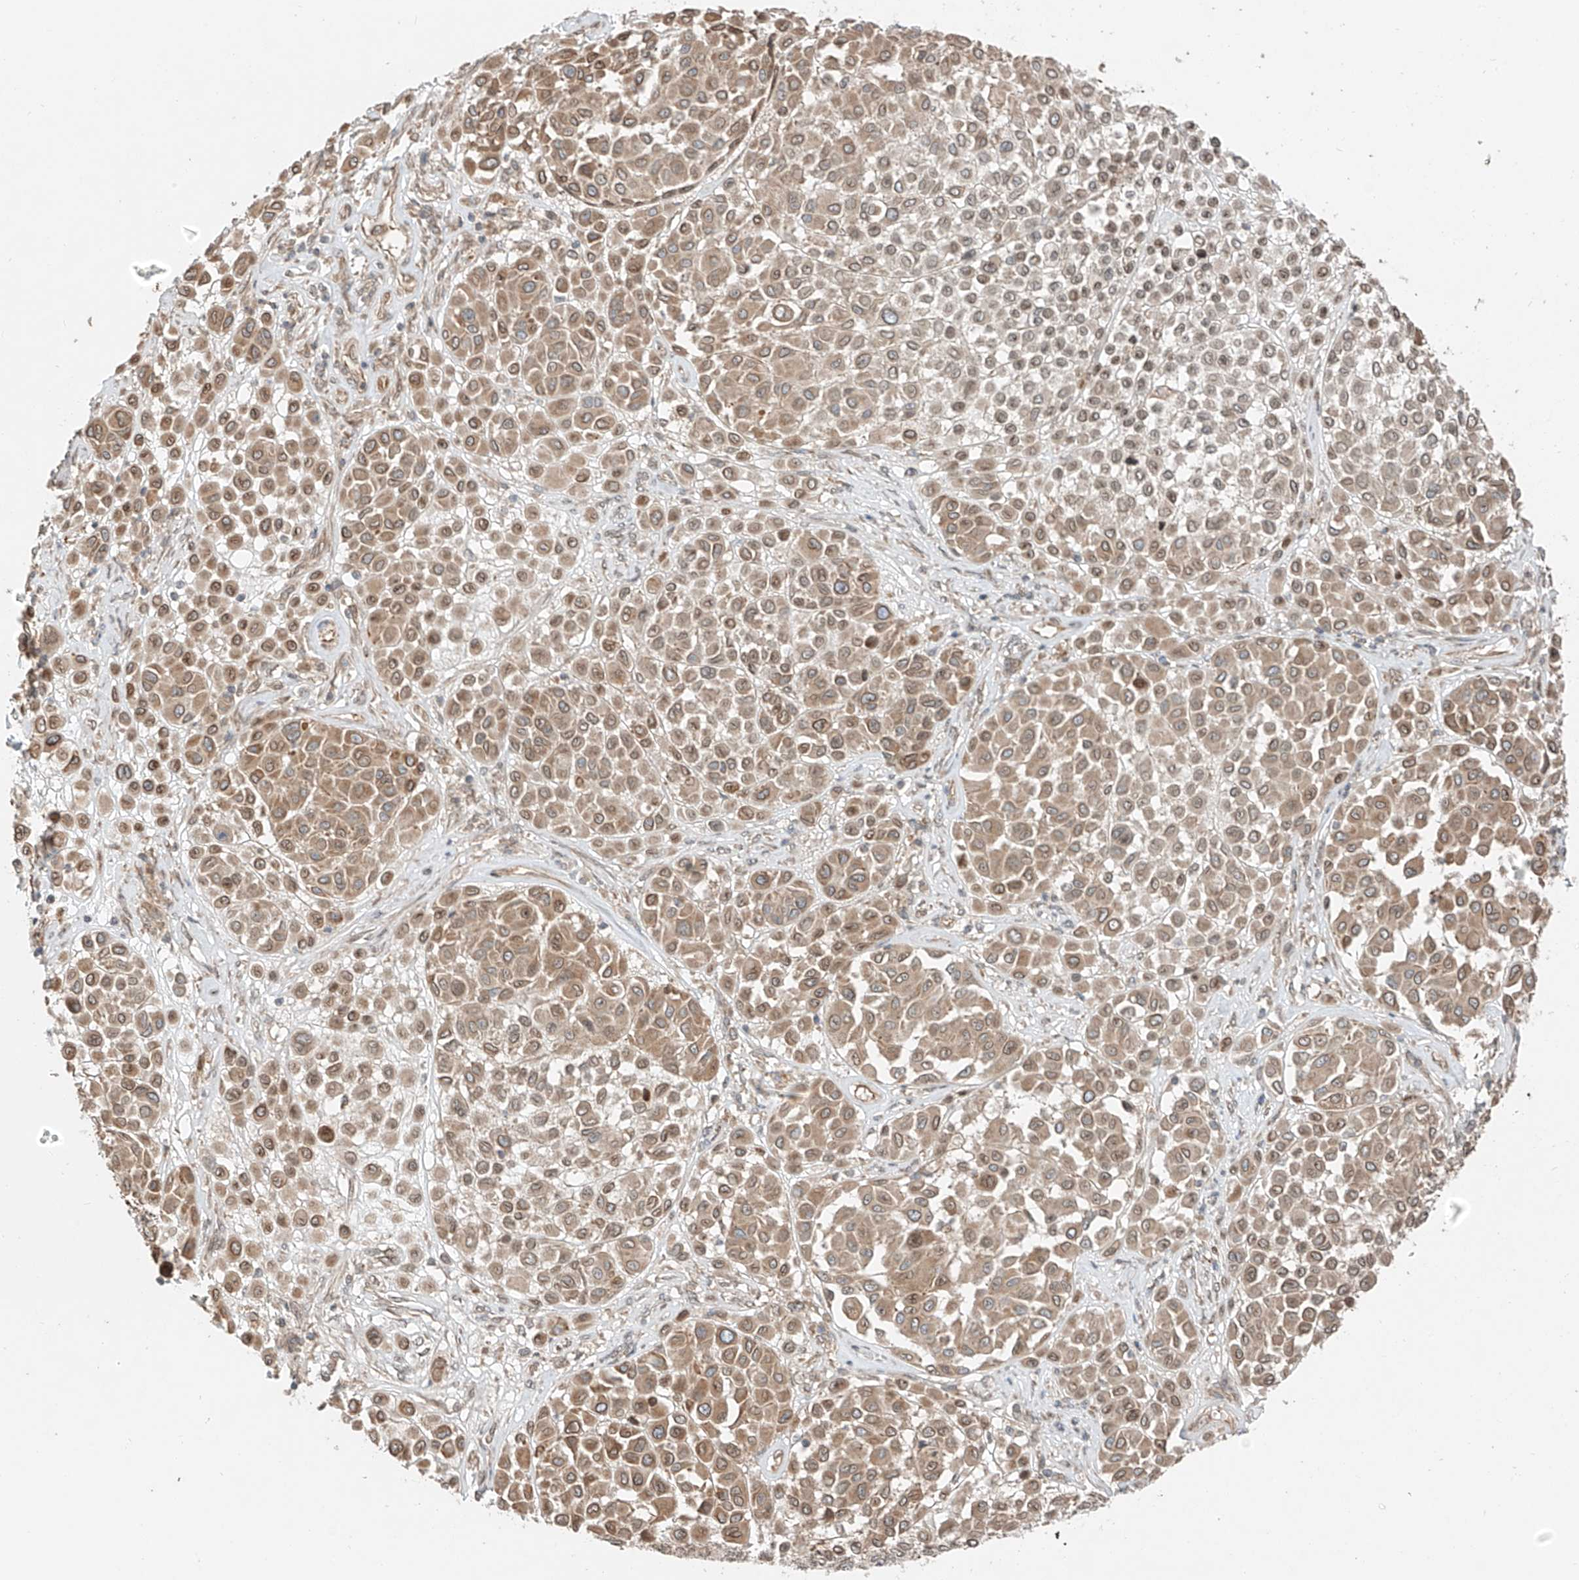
{"staining": {"intensity": "moderate", "quantity": ">75%", "location": "cytoplasmic/membranous"}, "tissue": "melanoma", "cell_type": "Tumor cells", "image_type": "cancer", "snomed": [{"axis": "morphology", "description": "Malignant melanoma, Metastatic site"}, {"axis": "topography", "description": "Soft tissue"}], "caption": "This photomicrograph reveals IHC staining of human melanoma, with medium moderate cytoplasmic/membranous expression in approximately >75% of tumor cells.", "gene": "CEP162", "patient": {"sex": "male", "age": 41}}